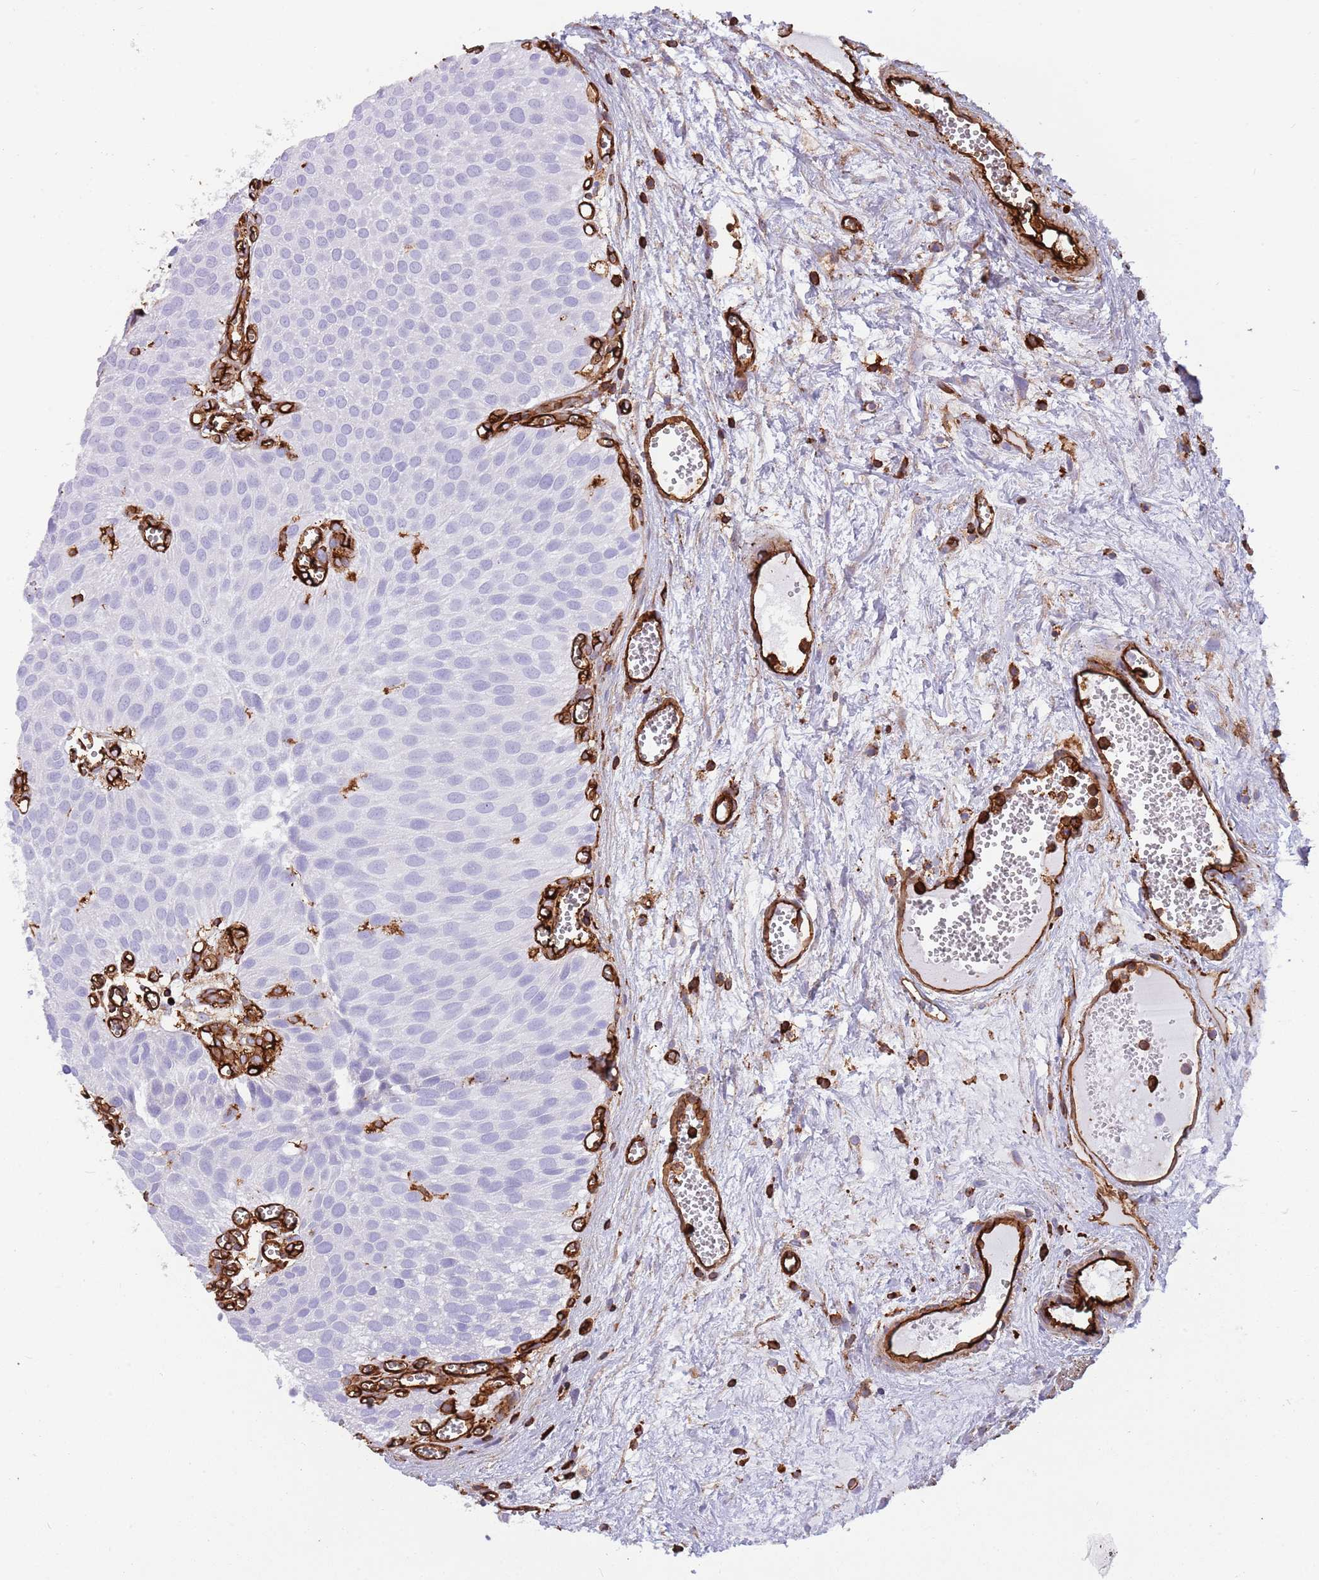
{"staining": {"intensity": "negative", "quantity": "none", "location": "none"}, "tissue": "urothelial cancer", "cell_type": "Tumor cells", "image_type": "cancer", "snomed": [{"axis": "morphology", "description": "Urothelial carcinoma, Low grade"}, {"axis": "topography", "description": "Urinary bladder"}], "caption": "Tumor cells are negative for protein expression in human low-grade urothelial carcinoma.", "gene": "KBTBD7", "patient": {"sex": "male", "age": 88}}